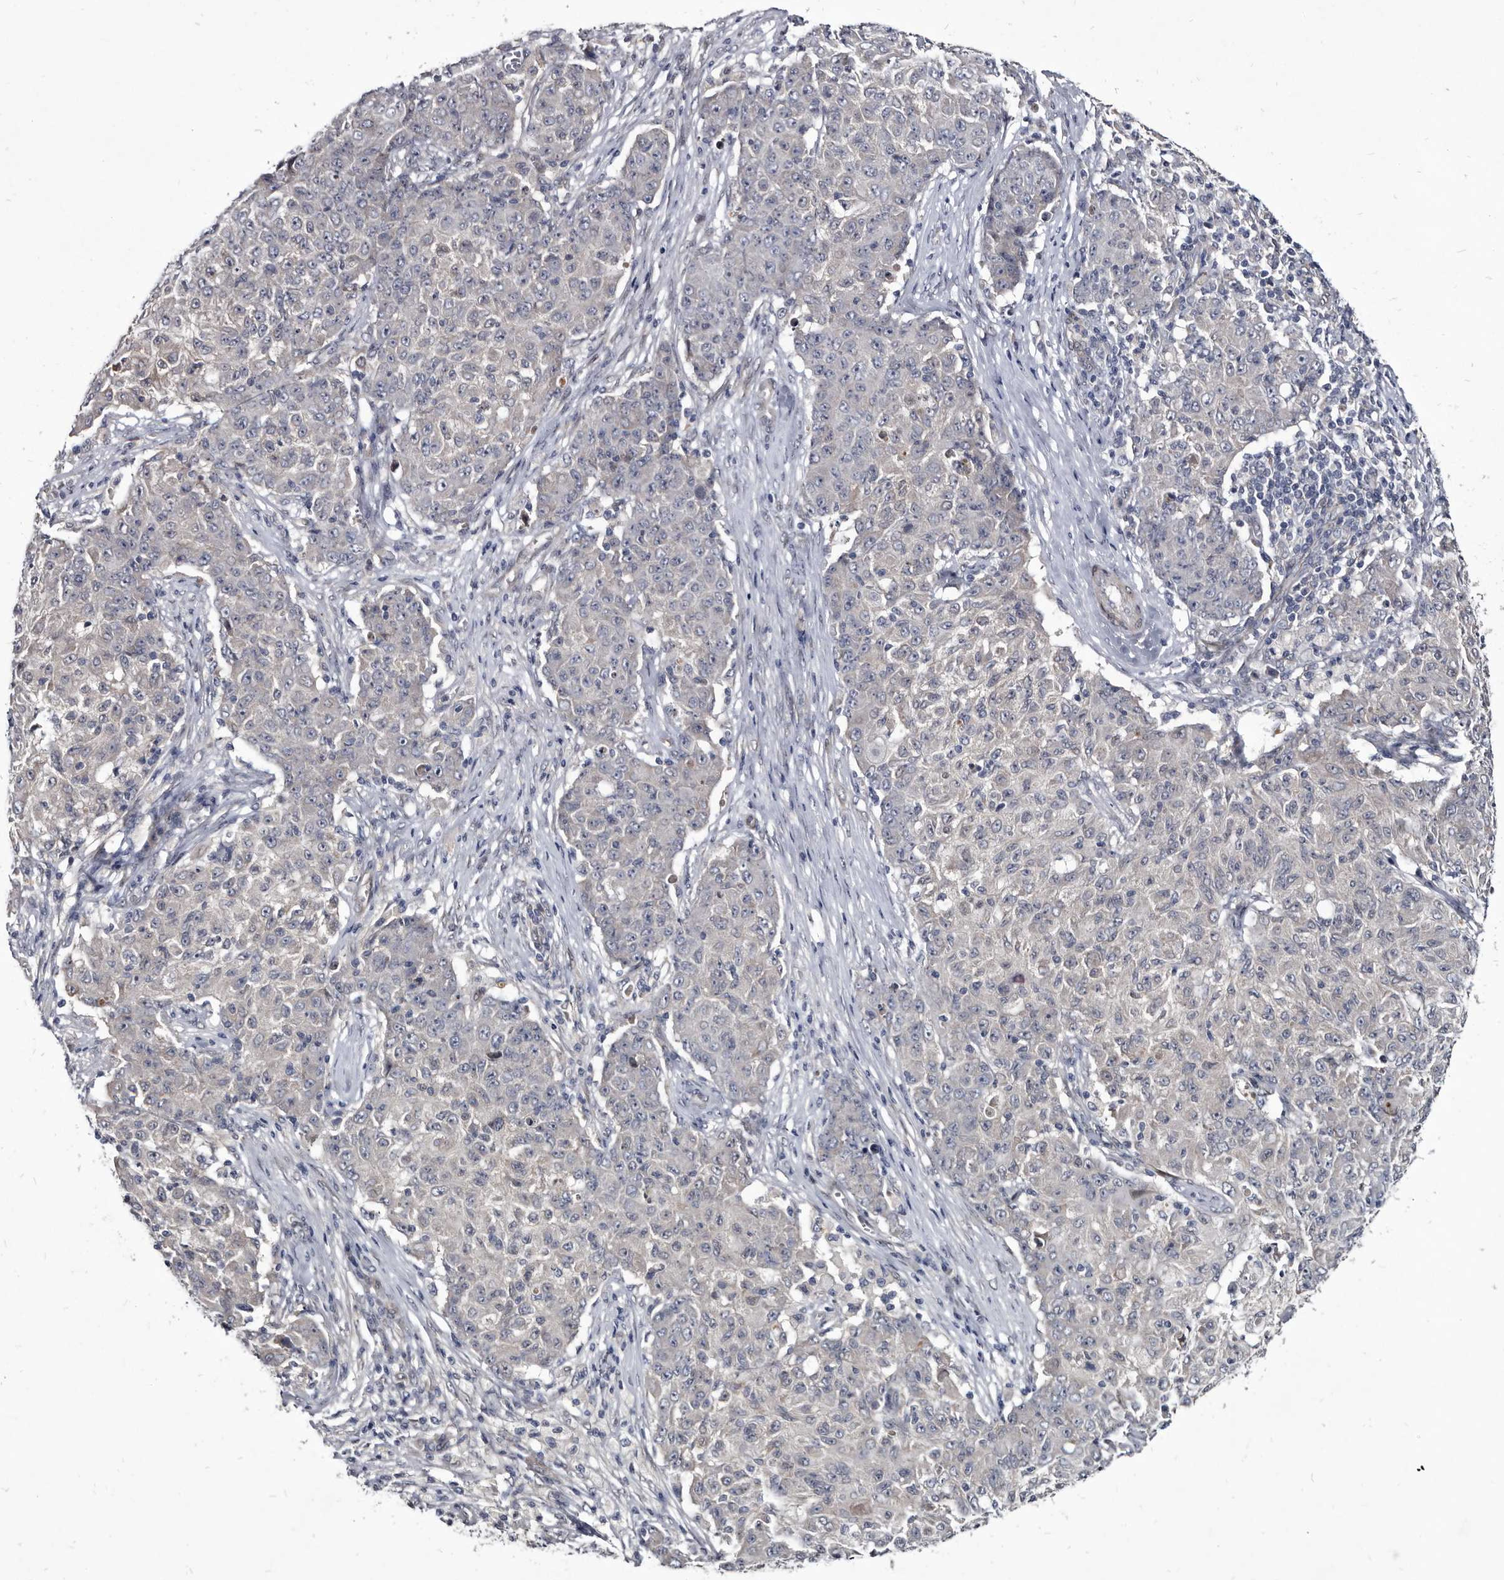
{"staining": {"intensity": "weak", "quantity": "<25%", "location": "cytoplasmic/membranous"}, "tissue": "ovarian cancer", "cell_type": "Tumor cells", "image_type": "cancer", "snomed": [{"axis": "morphology", "description": "Carcinoma, endometroid"}, {"axis": "topography", "description": "Ovary"}], "caption": "There is no significant staining in tumor cells of endometroid carcinoma (ovarian).", "gene": "PROM1", "patient": {"sex": "female", "age": 42}}